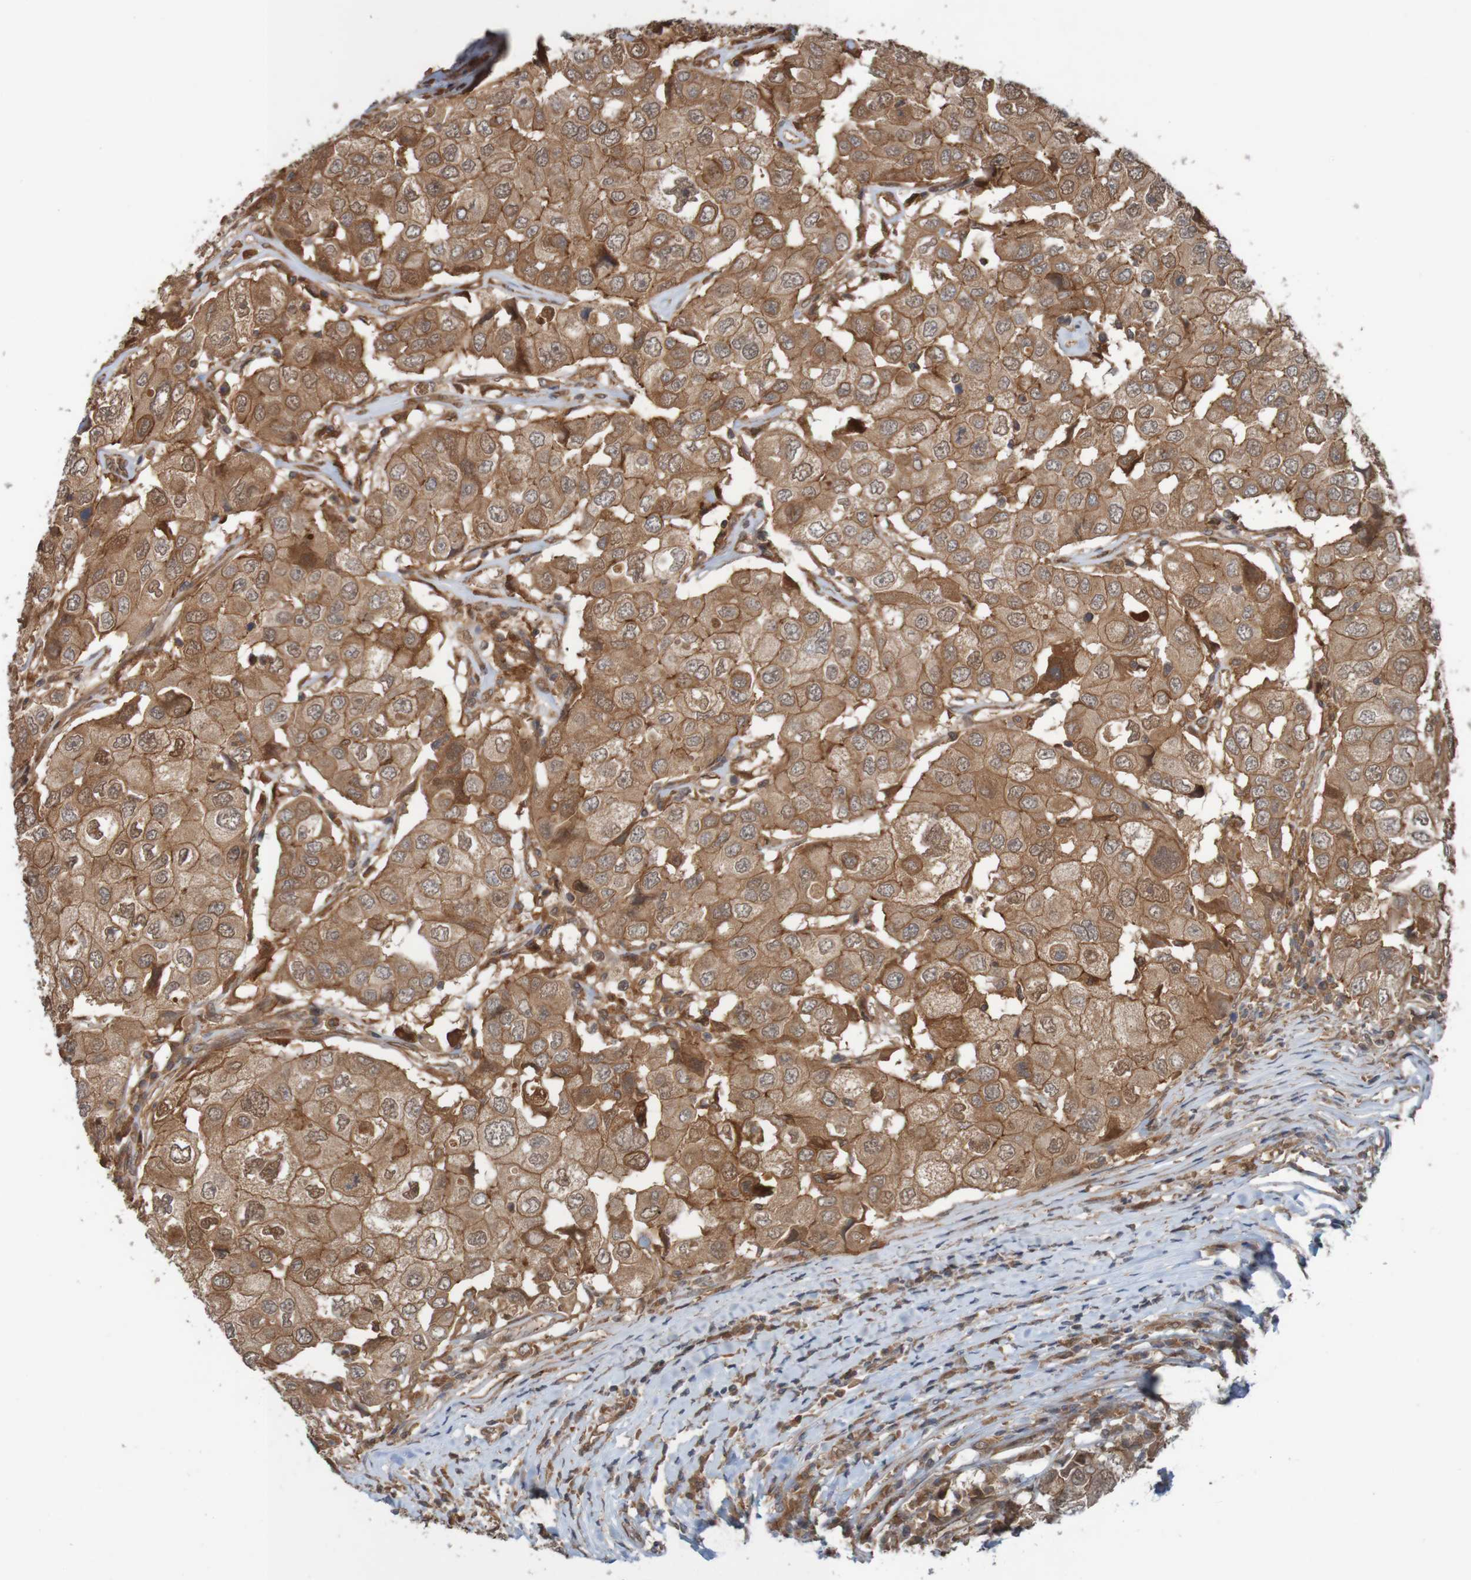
{"staining": {"intensity": "moderate", "quantity": ">75%", "location": "cytoplasmic/membranous"}, "tissue": "breast cancer", "cell_type": "Tumor cells", "image_type": "cancer", "snomed": [{"axis": "morphology", "description": "Duct carcinoma"}, {"axis": "topography", "description": "Breast"}], "caption": "Immunohistochemical staining of breast cancer (intraductal carcinoma) reveals moderate cytoplasmic/membranous protein staining in about >75% of tumor cells. The staining is performed using DAB brown chromogen to label protein expression. The nuclei are counter-stained blue using hematoxylin.", "gene": "ARHGEF11", "patient": {"sex": "female", "age": 27}}